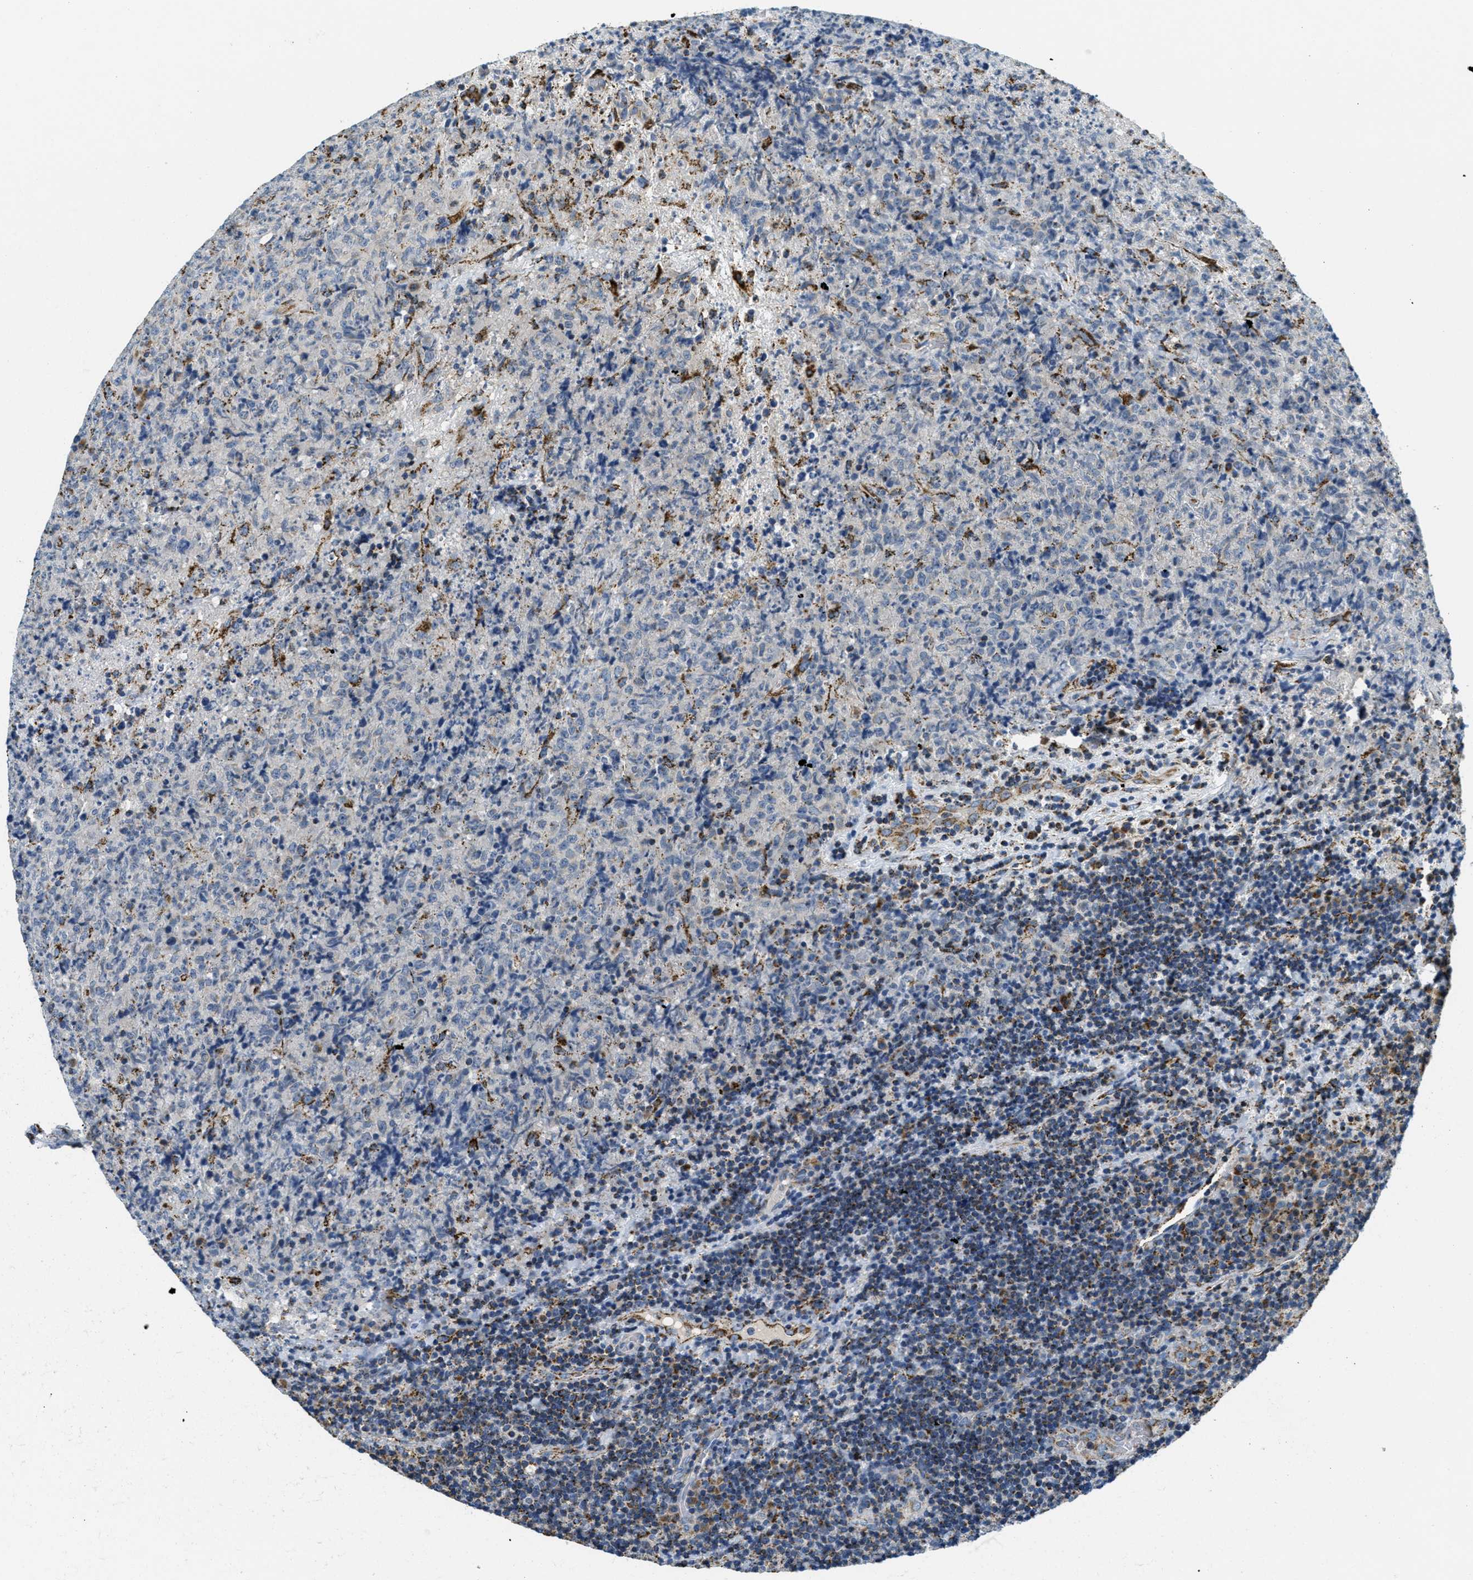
{"staining": {"intensity": "moderate", "quantity": "<25%", "location": "cytoplasmic/membranous"}, "tissue": "lymphoma", "cell_type": "Tumor cells", "image_type": "cancer", "snomed": [{"axis": "morphology", "description": "Malignant lymphoma, non-Hodgkin's type, High grade"}, {"axis": "topography", "description": "Tonsil"}], "caption": "Protein staining displays moderate cytoplasmic/membranous expression in about <25% of tumor cells in lymphoma.", "gene": "HLCS", "patient": {"sex": "female", "age": 36}}